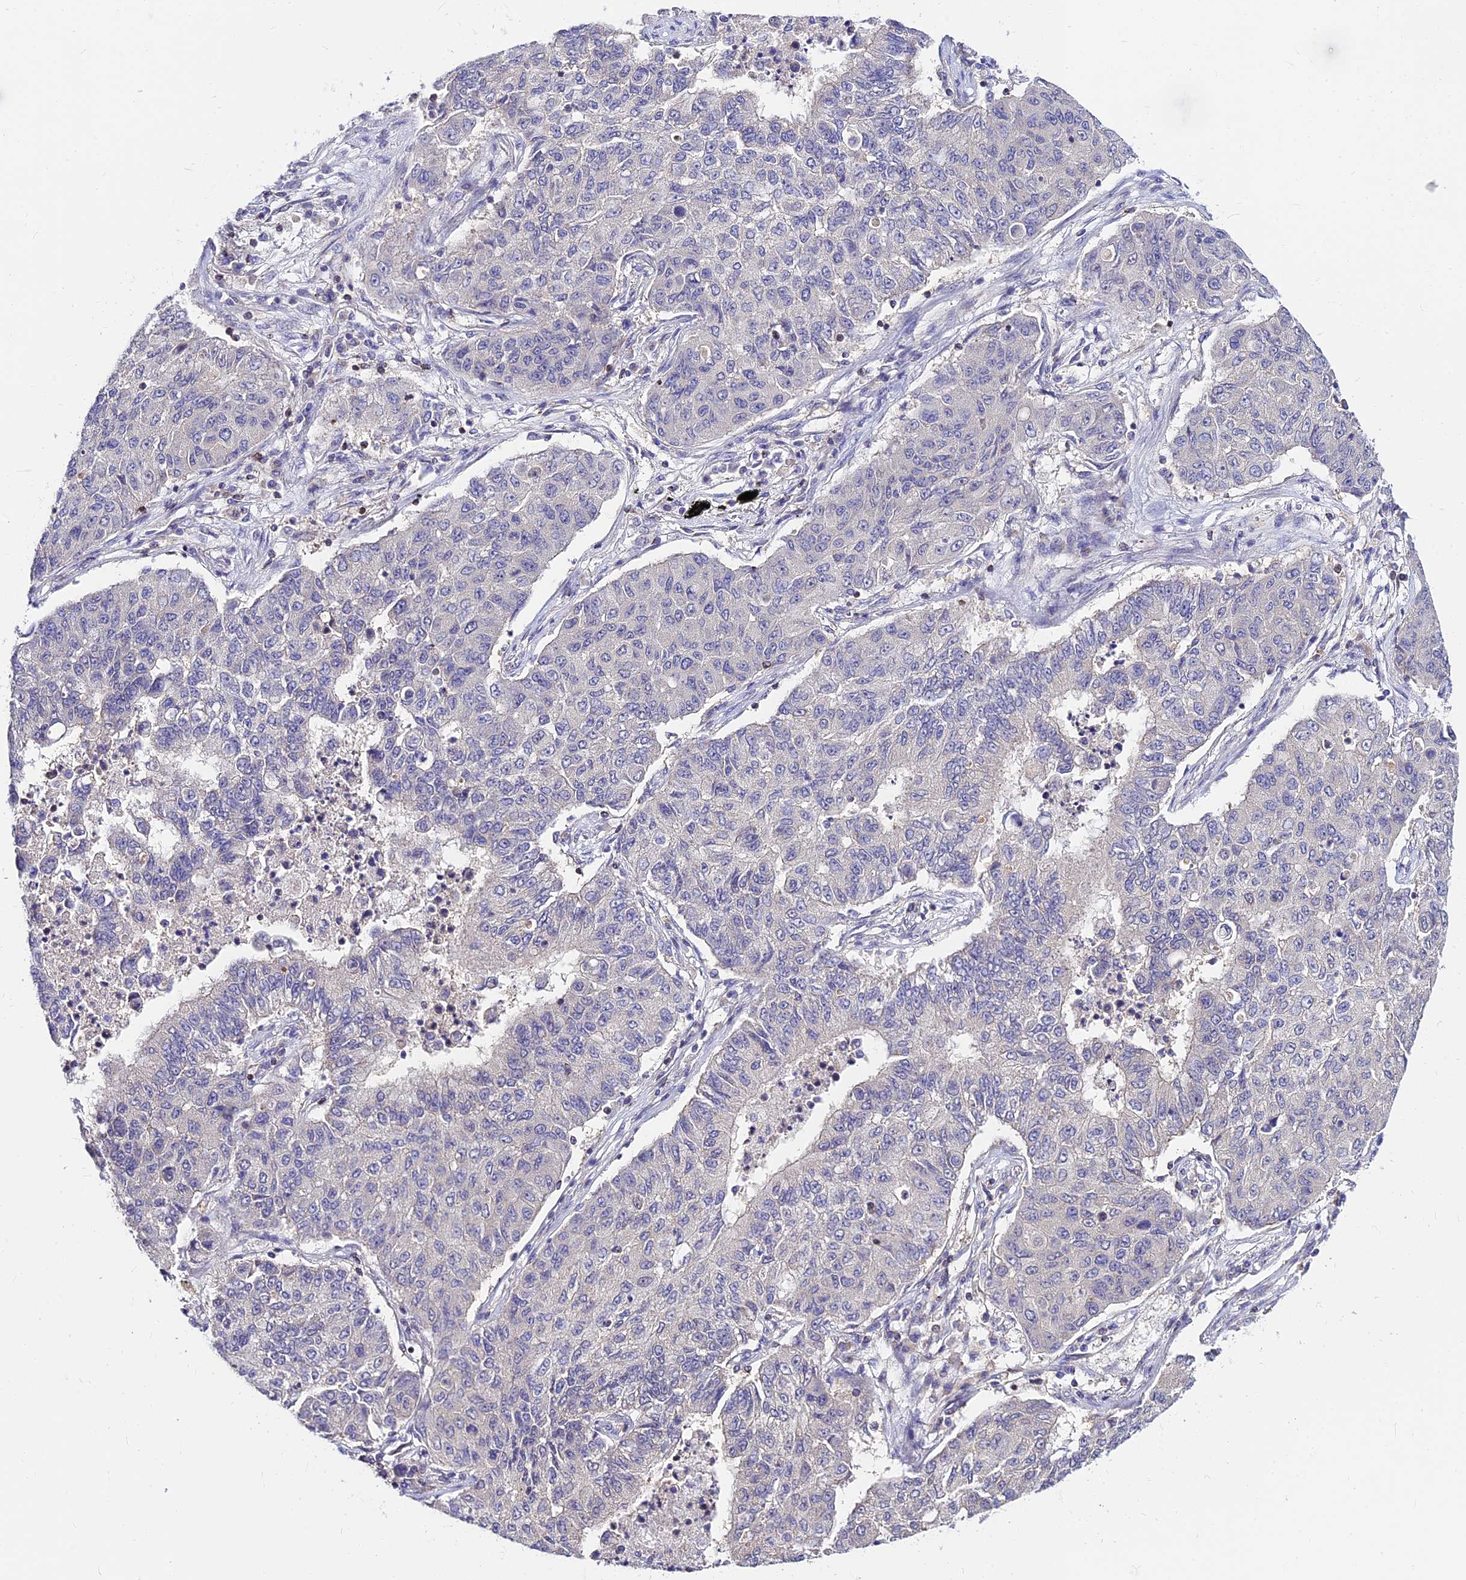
{"staining": {"intensity": "negative", "quantity": "none", "location": "none"}, "tissue": "lung cancer", "cell_type": "Tumor cells", "image_type": "cancer", "snomed": [{"axis": "morphology", "description": "Squamous cell carcinoma, NOS"}, {"axis": "topography", "description": "Lung"}], "caption": "DAB immunohistochemical staining of human lung cancer (squamous cell carcinoma) demonstrates no significant staining in tumor cells.", "gene": "C6orf132", "patient": {"sex": "male", "age": 74}}